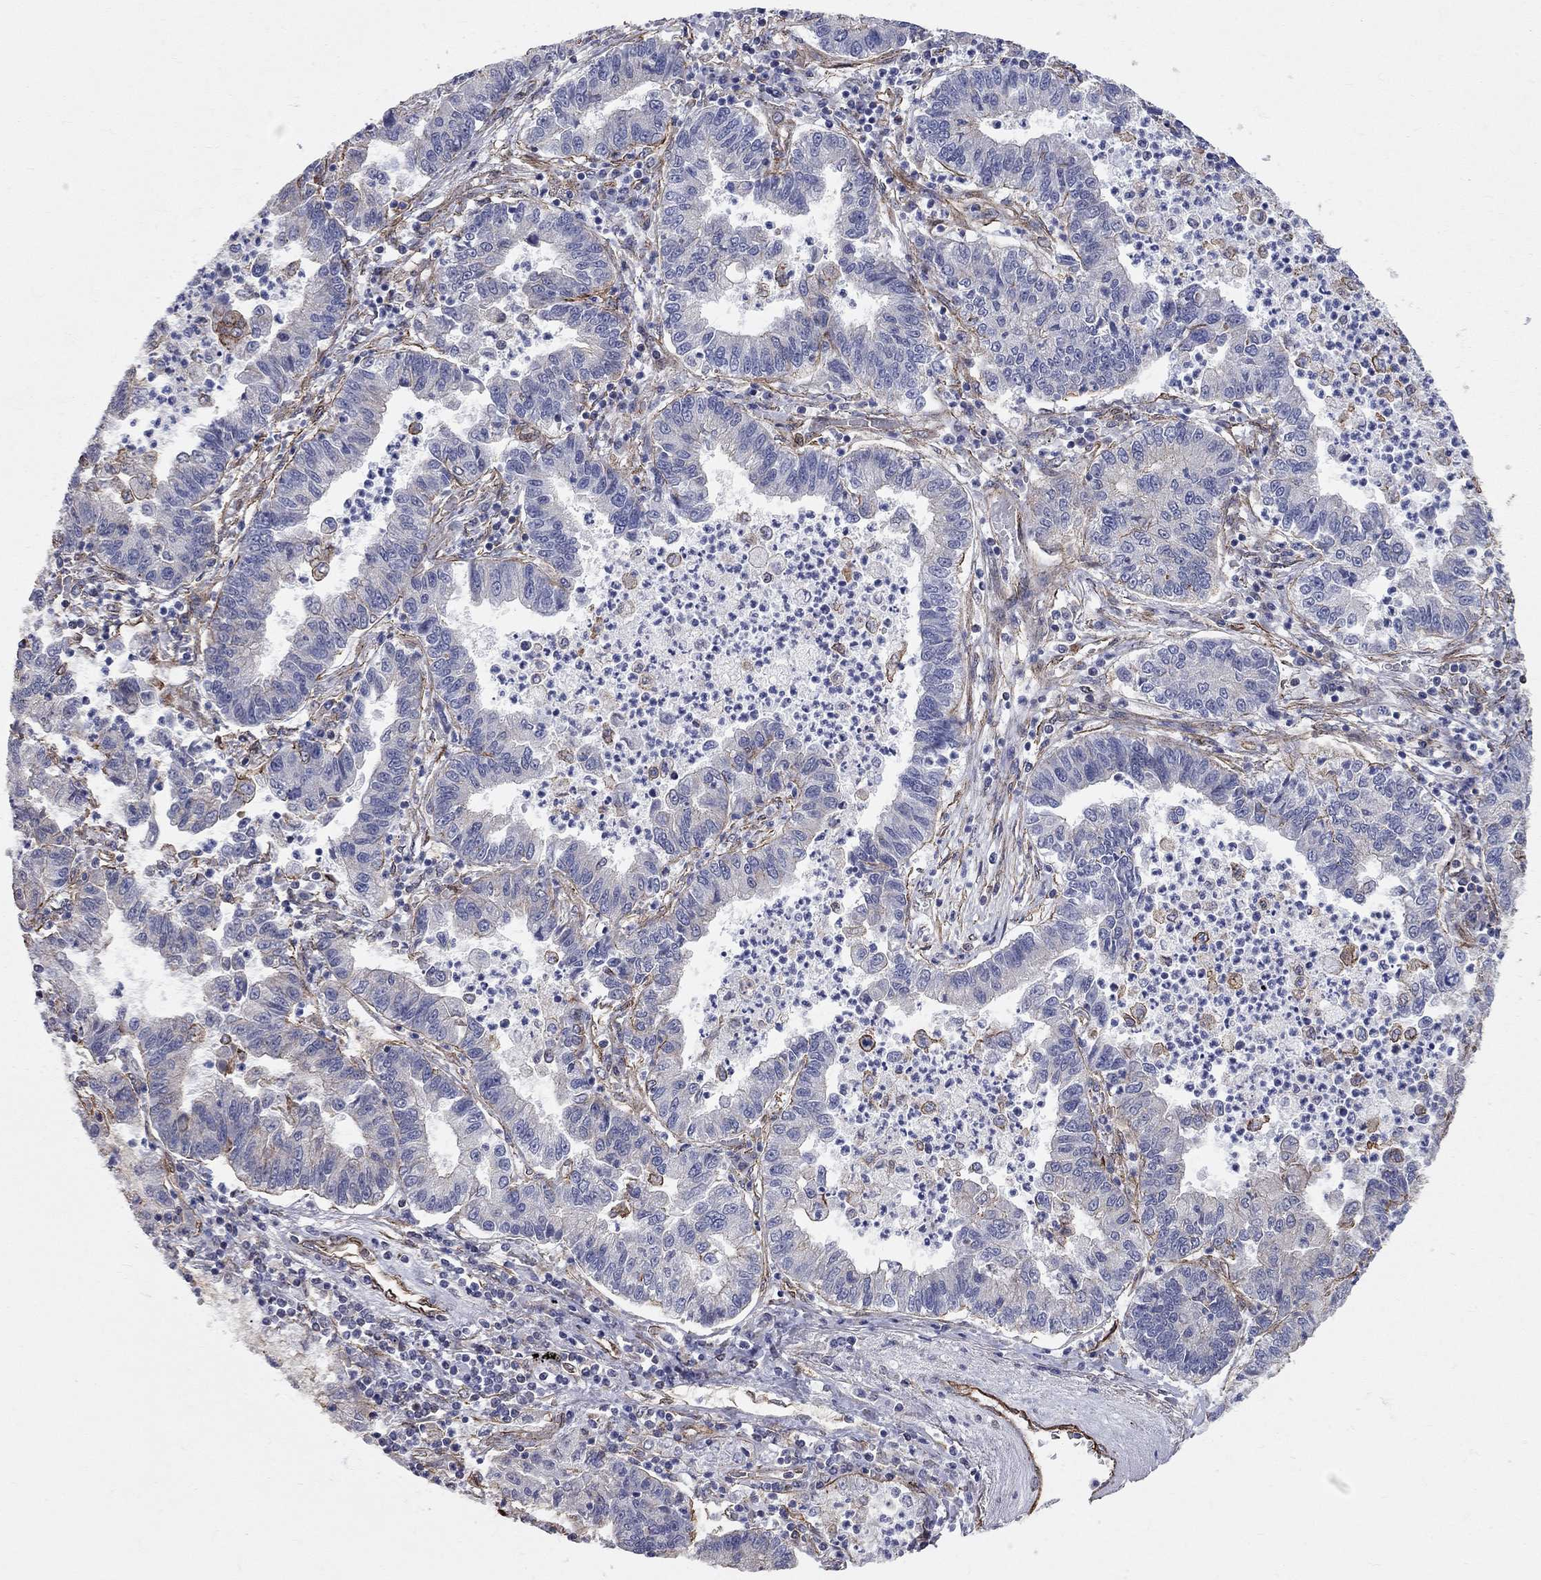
{"staining": {"intensity": "negative", "quantity": "none", "location": "none"}, "tissue": "lung cancer", "cell_type": "Tumor cells", "image_type": "cancer", "snomed": [{"axis": "morphology", "description": "Adenocarcinoma, NOS"}, {"axis": "topography", "description": "Lung"}], "caption": "Immunohistochemistry of human lung adenocarcinoma shows no positivity in tumor cells.", "gene": "BICDL2", "patient": {"sex": "female", "age": 57}}